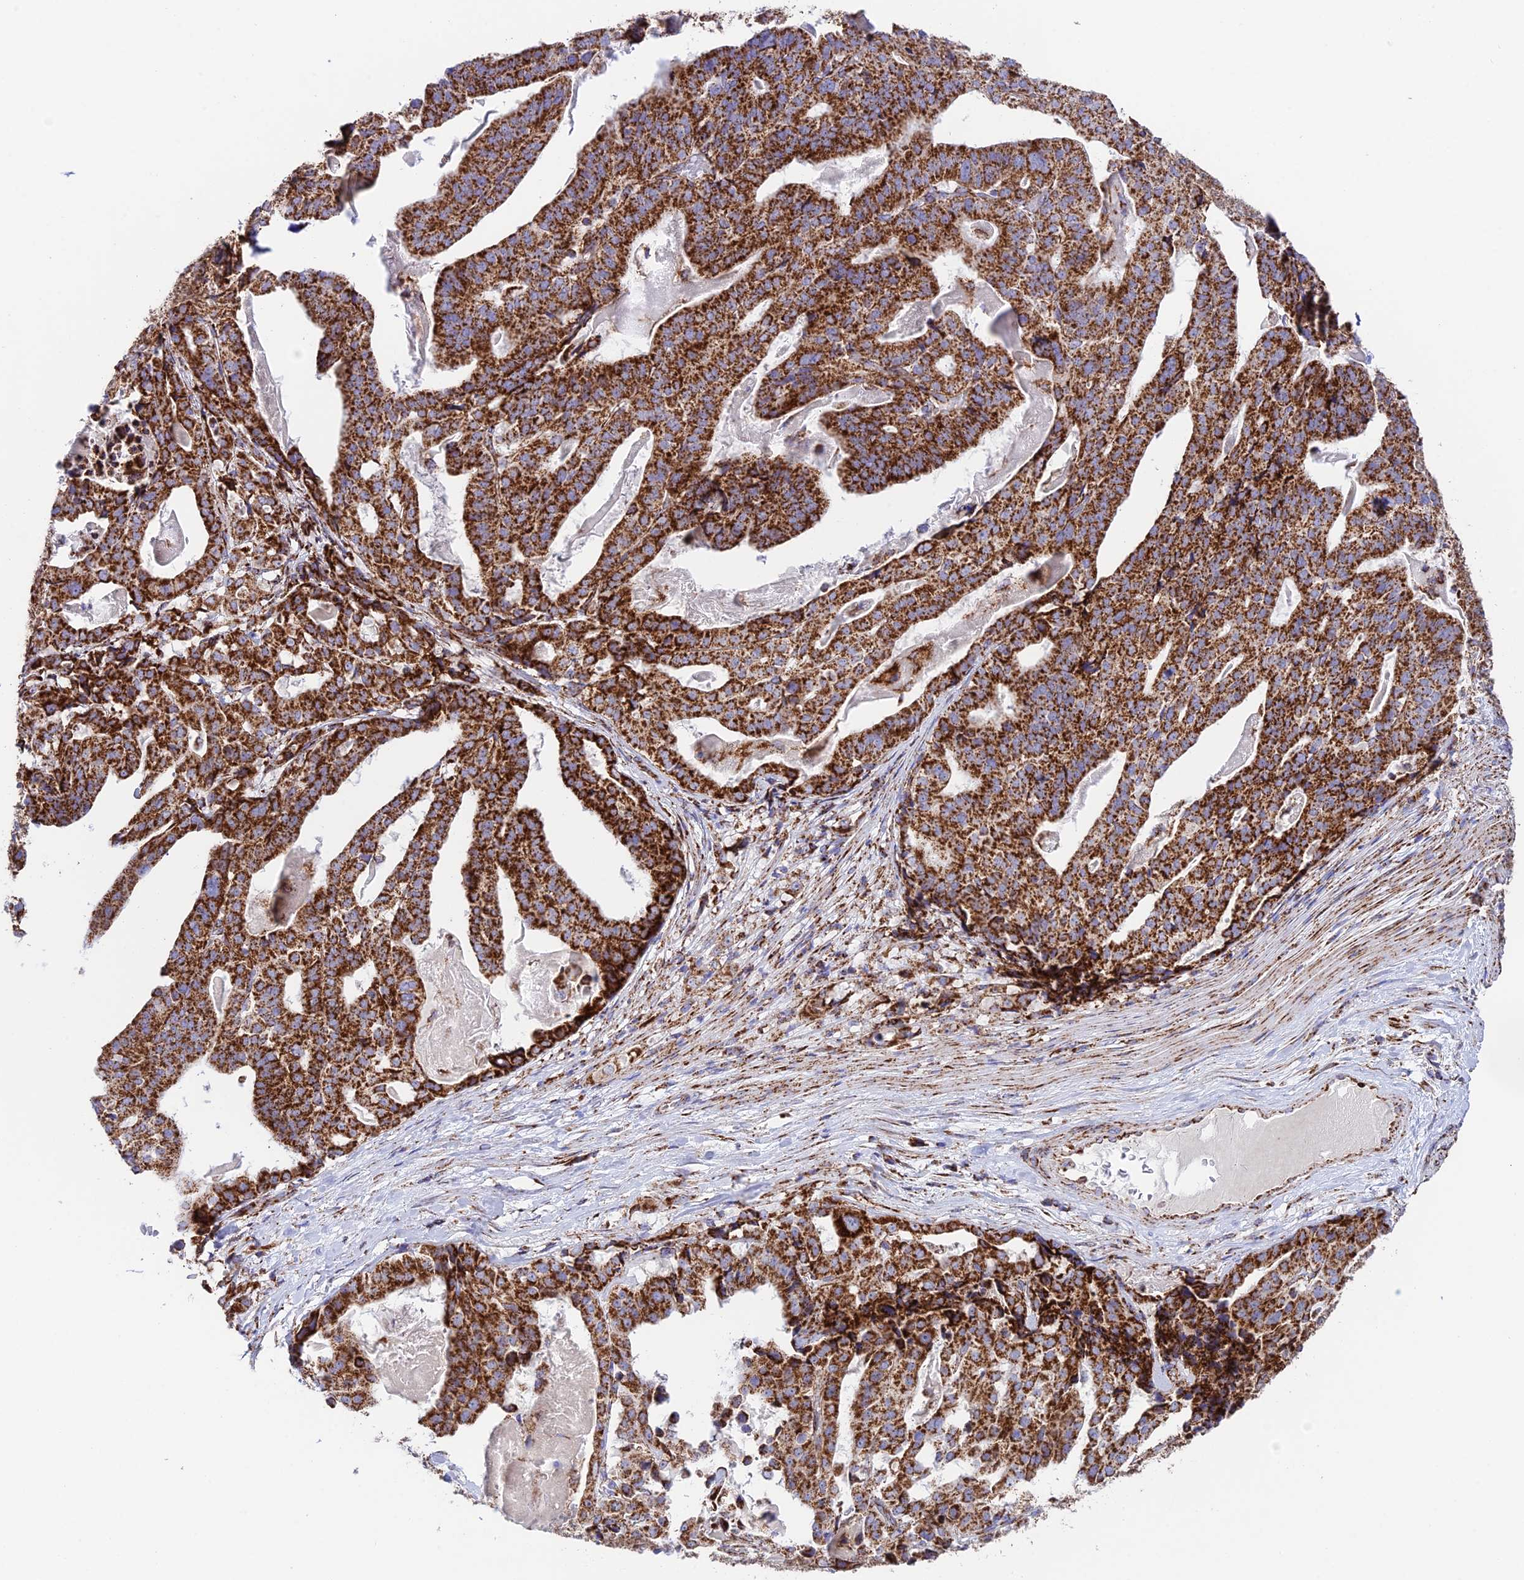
{"staining": {"intensity": "strong", "quantity": ">75%", "location": "cytoplasmic/membranous"}, "tissue": "stomach cancer", "cell_type": "Tumor cells", "image_type": "cancer", "snomed": [{"axis": "morphology", "description": "Adenocarcinoma, NOS"}, {"axis": "topography", "description": "Stomach"}], "caption": "Brown immunohistochemical staining in human stomach adenocarcinoma exhibits strong cytoplasmic/membranous staining in approximately >75% of tumor cells.", "gene": "CHCHD3", "patient": {"sex": "male", "age": 48}}